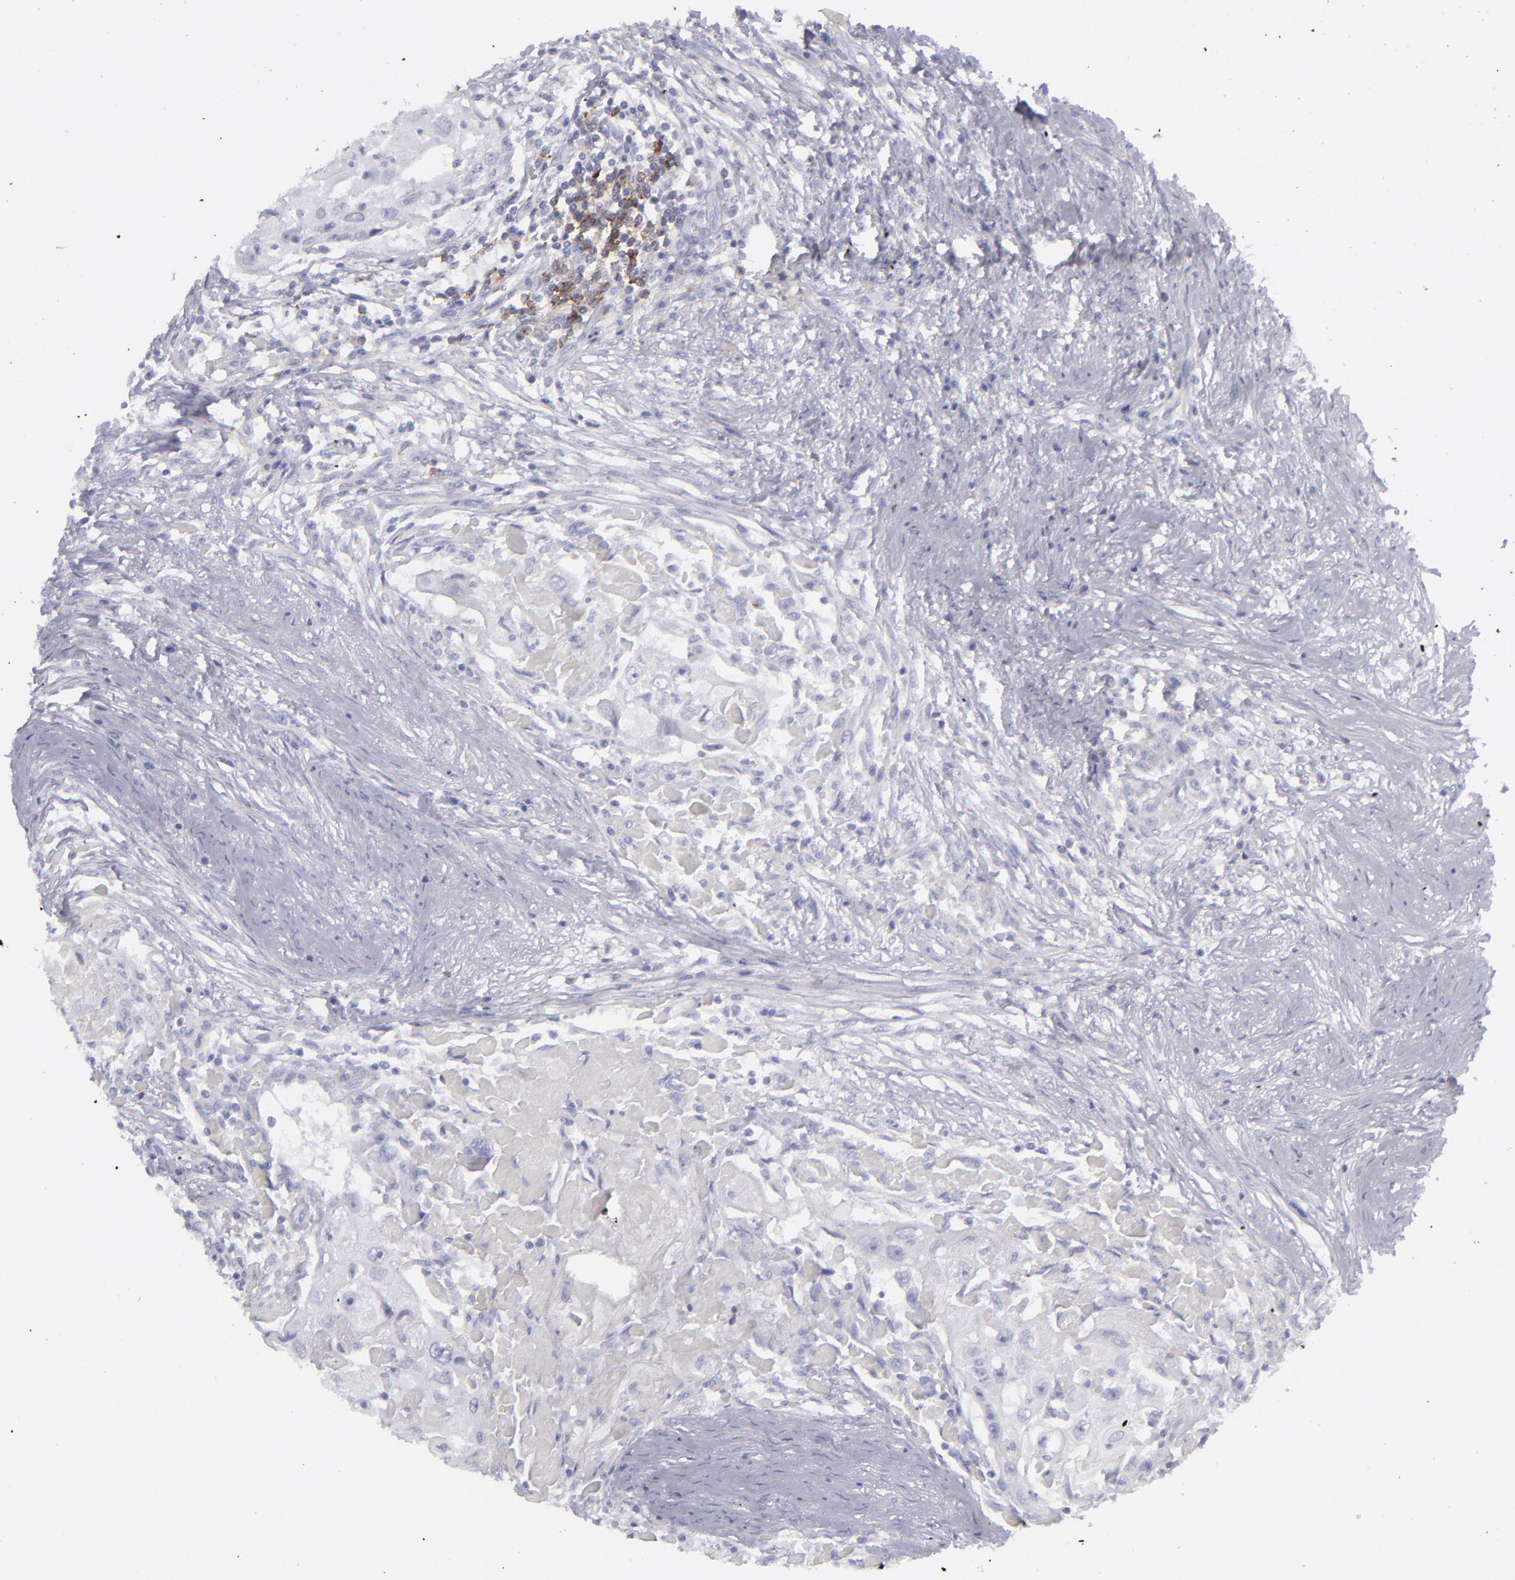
{"staining": {"intensity": "negative", "quantity": "none", "location": "none"}, "tissue": "head and neck cancer", "cell_type": "Tumor cells", "image_type": "cancer", "snomed": [{"axis": "morphology", "description": "Squamous cell carcinoma, NOS"}, {"axis": "topography", "description": "Head-Neck"}], "caption": "There is no significant staining in tumor cells of head and neck squamous cell carcinoma.", "gene": "CD22", "patient": {"sex": "male", "age": 64}}